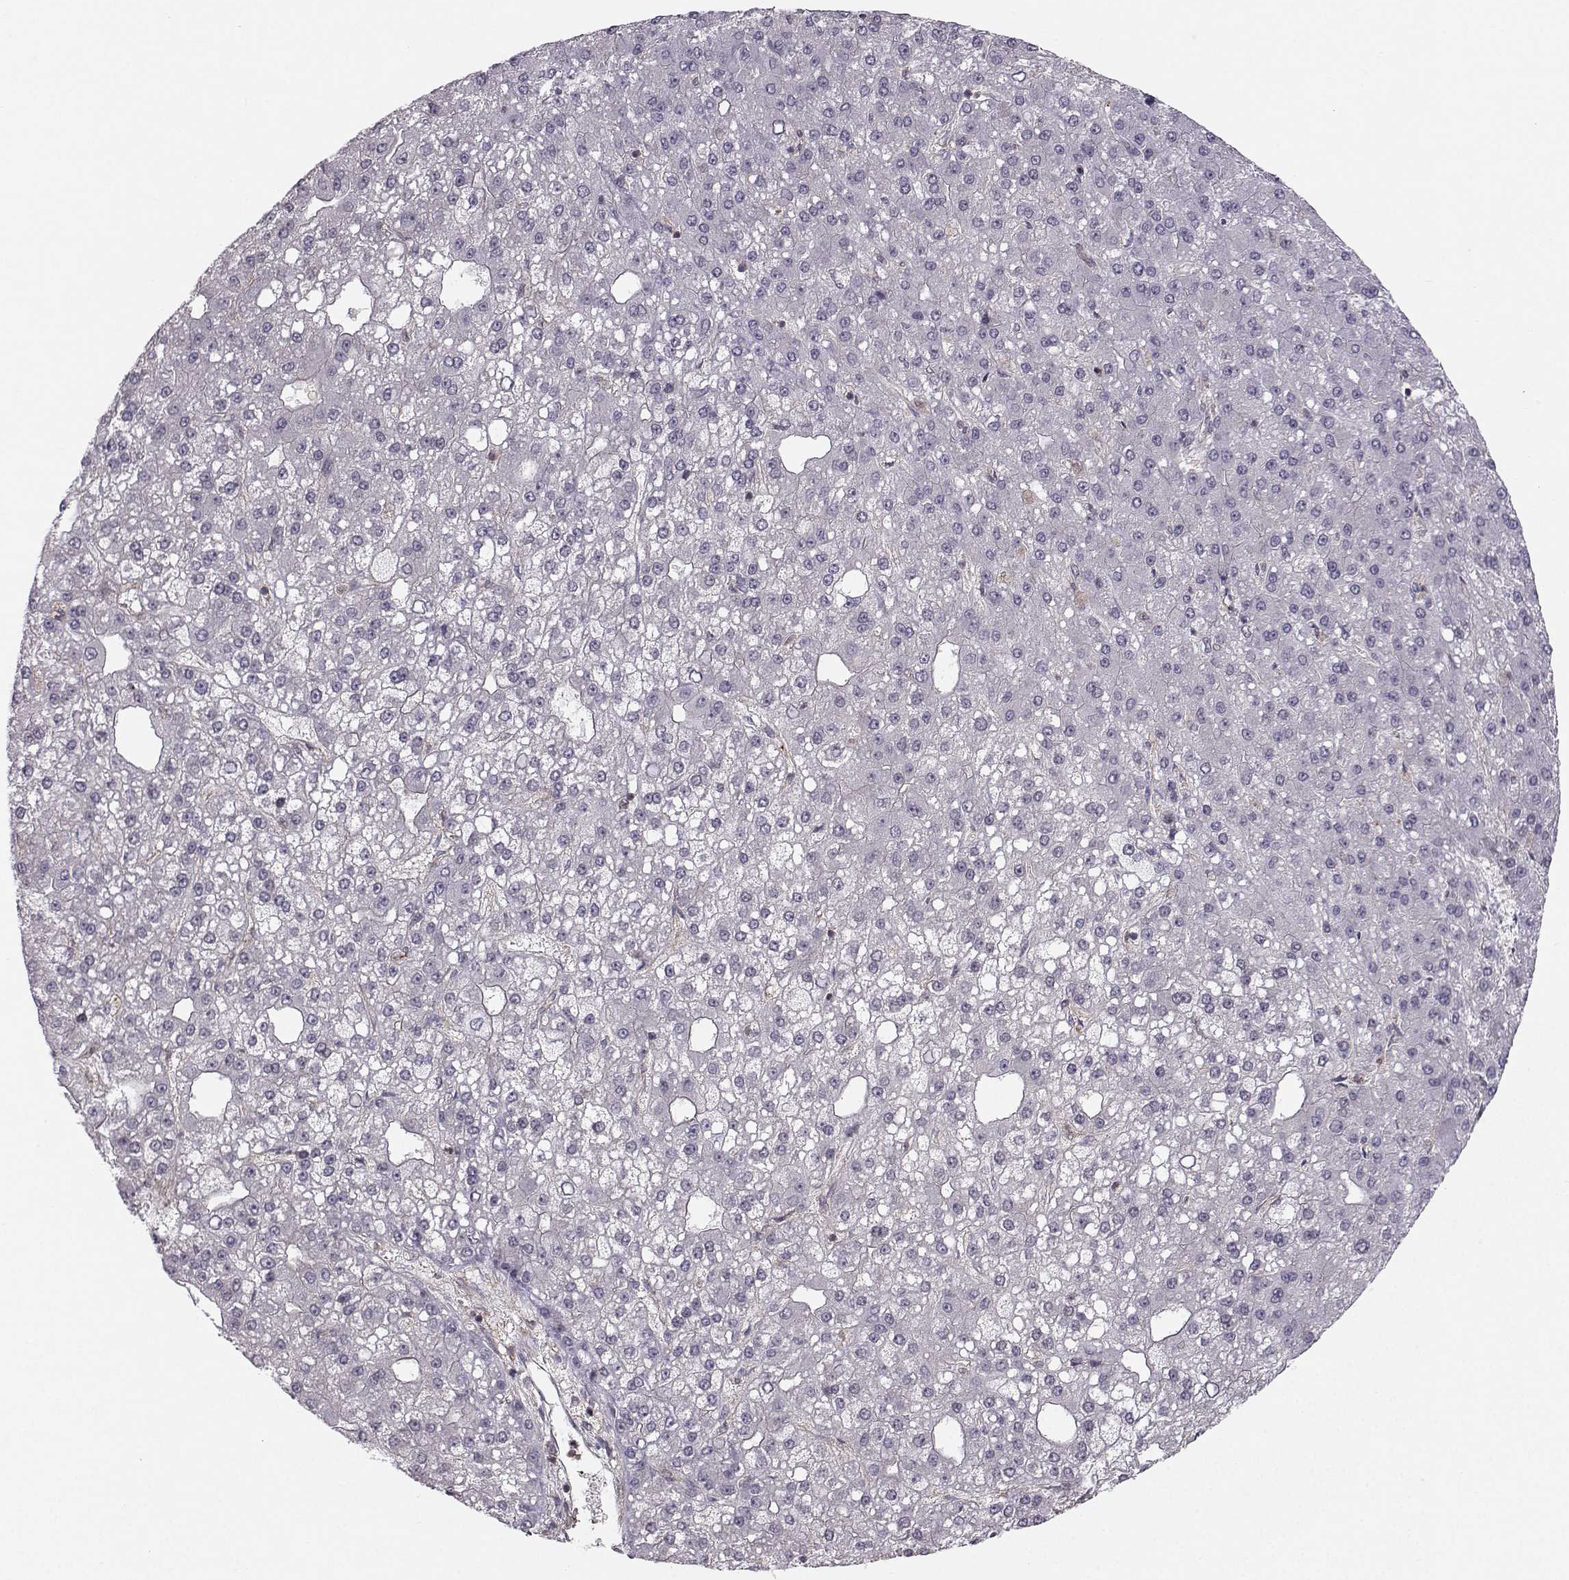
{"staining": {"intensity": "negative", "quantity": "none", "location": "none"}, "tissue": "liver cancer", "cell_type": "Tumor cells", "image_type": "cancer", "snomed": [{"axis": "morphology", "description": "Carcinoma, Hepatocellular, NOS"}, {"axis": "topography", "description": "Liver"}], "caption": "IHC micrograph of neoplastic tissue: human hepatocellular carcinoma (liver) stained with DAB (3,3'-diaminobenzidine) demonstrates no significant protein expression in tumor cells.", "gene": "ASB16", "patient": {"sex": "male", "age": 67}}